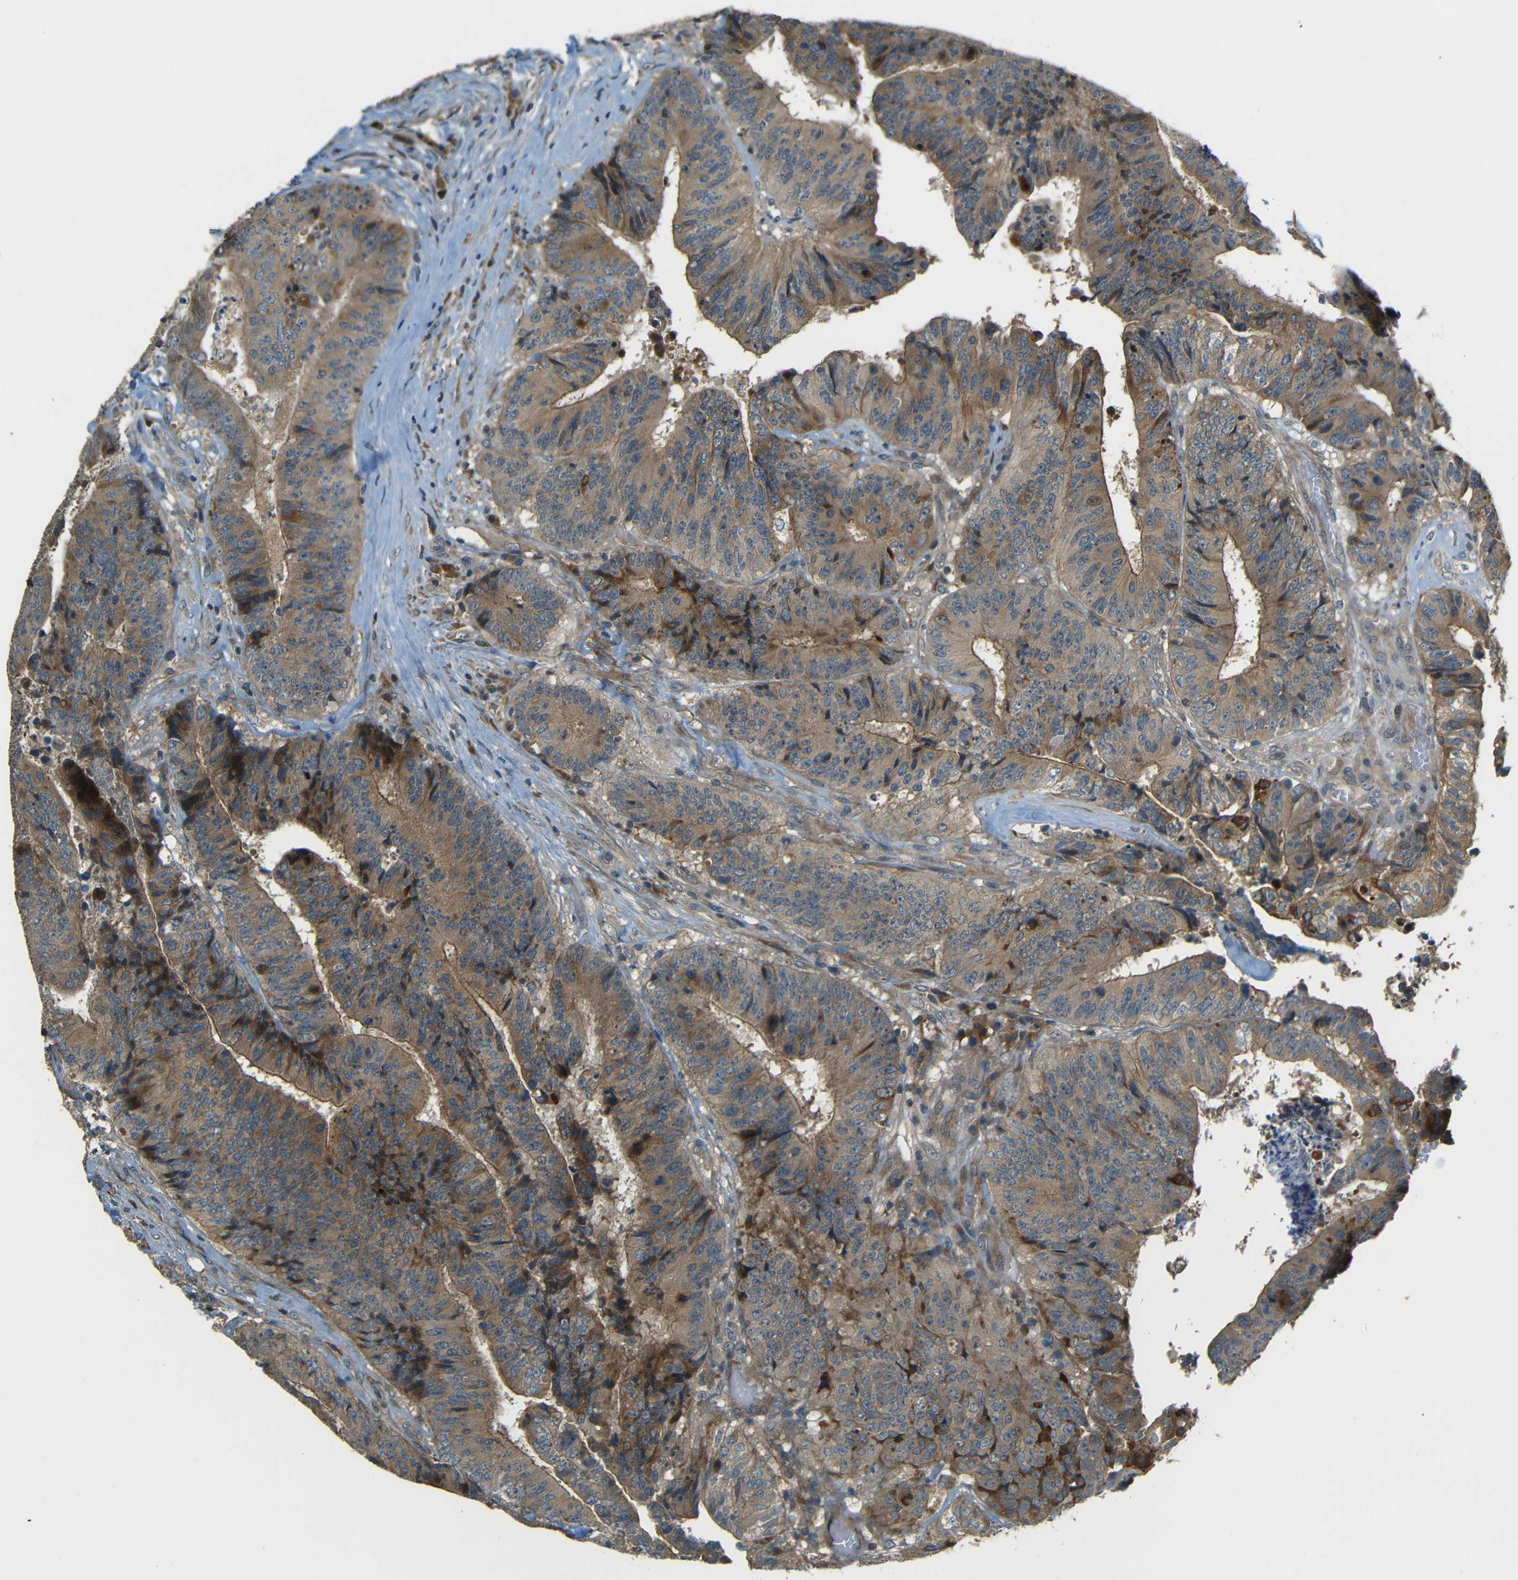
{"staining": {"intensity": "moderate", "quantity": ">75%", "location": "cytoplasmic/membranous"}, "tissue": "colorectal cancer", "cell_type": "Tumor cells", "image_type": "cancer", "snomed": [{"axis": "morphology", "description": "Adenocarcinoma, NOS"}, {"axis": "topography", "description": "Rectum"}], "caption": "This image reveals immunohistochemistry staining of colorectal cancer (adenocarcinoma), with medium moderate cytoplasmic/membranous expression in approximately >75% of tumor cells.", "gene": "FNDC3A", "patient": {"sex": "male", "age": 72}}